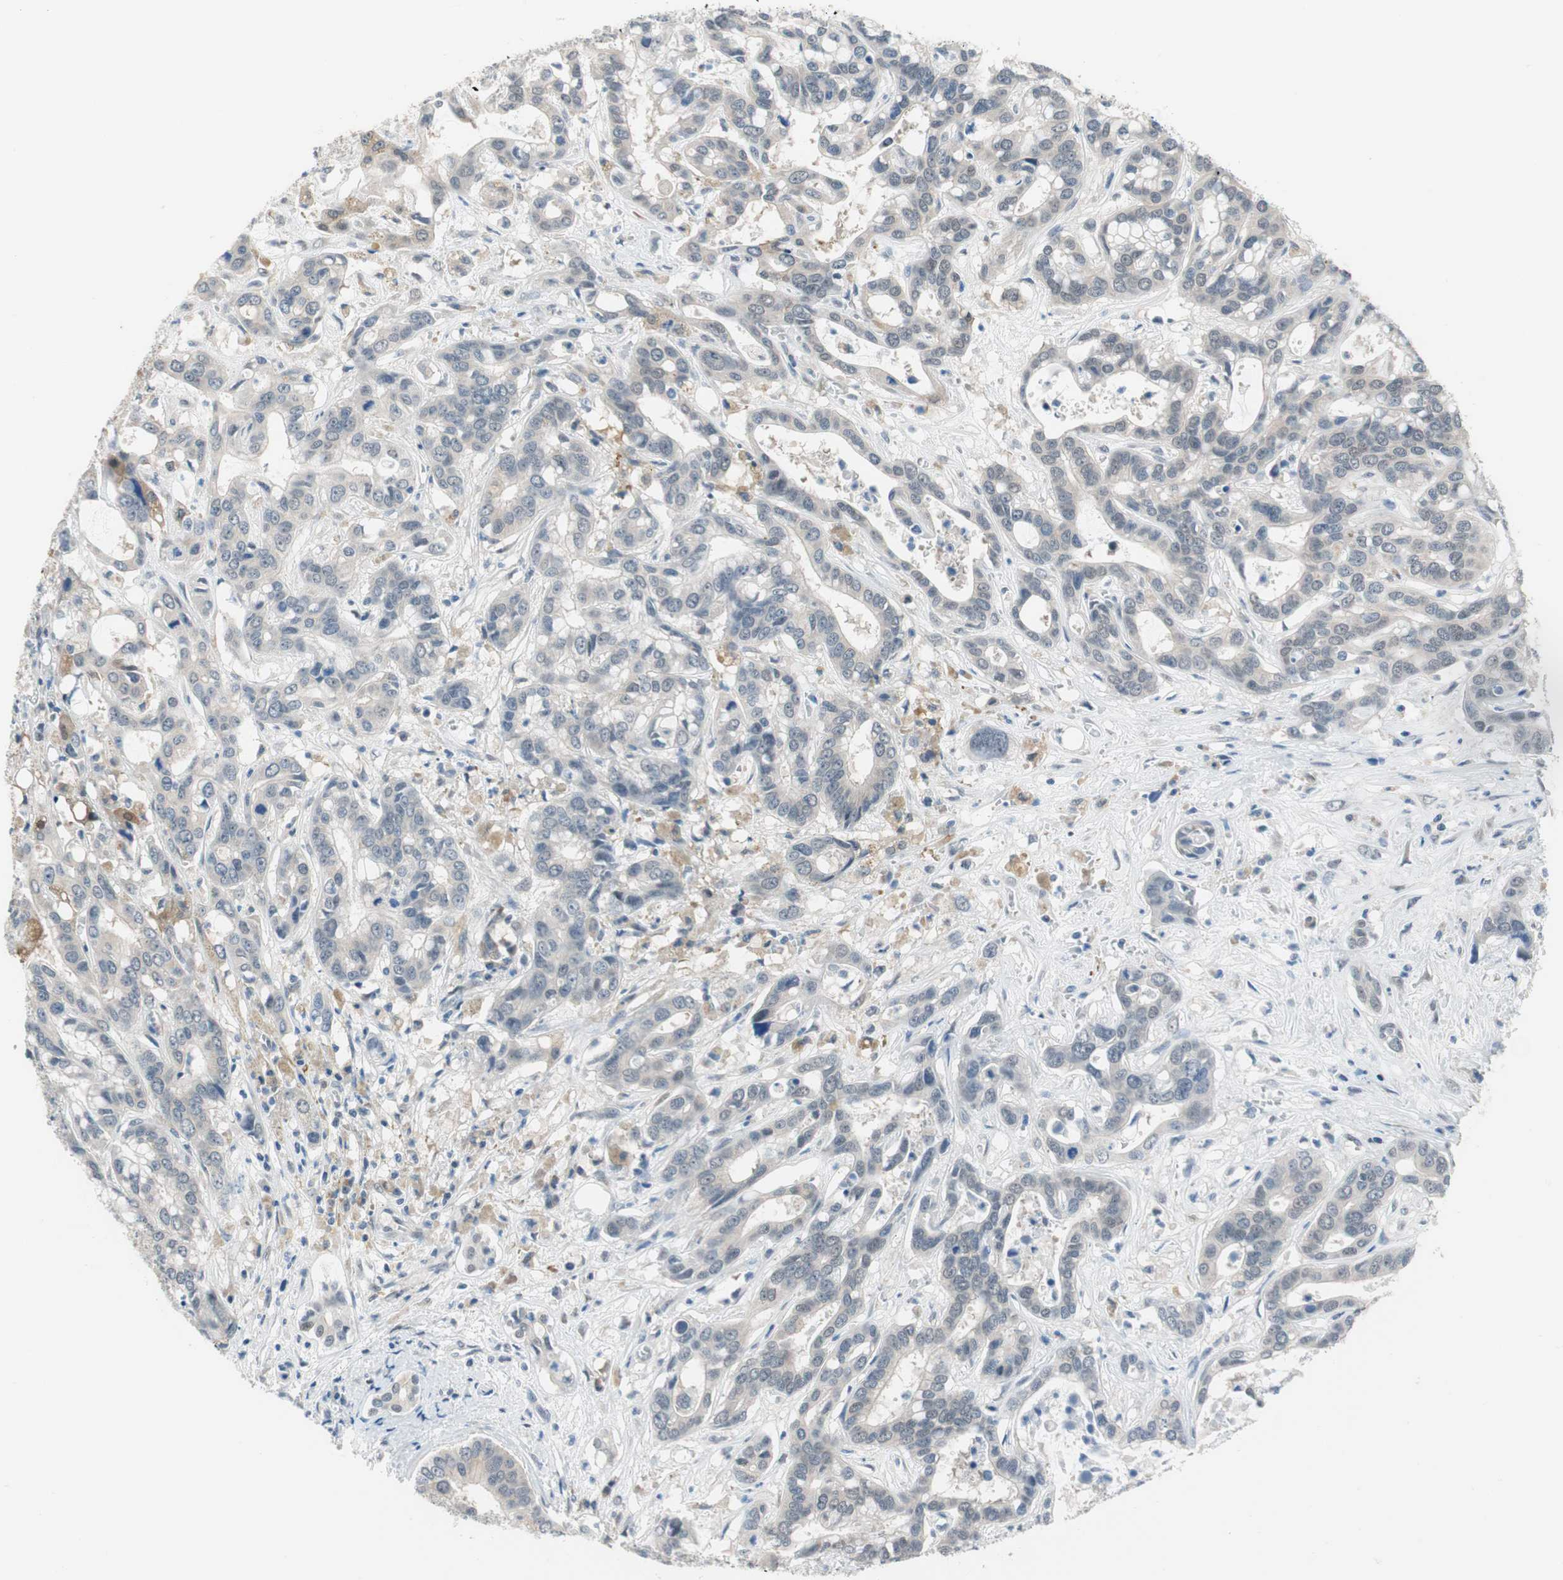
{"staining": {"intensity": "weak", "quantity": "<25%", "location": "cytoplasmic/membranous"}, "tissue": "liver cancer", "cell_type": "Tumor cells", "image_type": "cancer", "snomed": [{"axis": "morphology", "description": "Cholangiocarcinoma"}, {"axis": "topography", "description": "Liver"}], "caption": "Histopathology image shows no protein positivity in tumor cells of liver cancer (cholangiocarcinoma) tissue.", "gene": "GRHL1", "patient": {"sex": "female", "age": 65}}